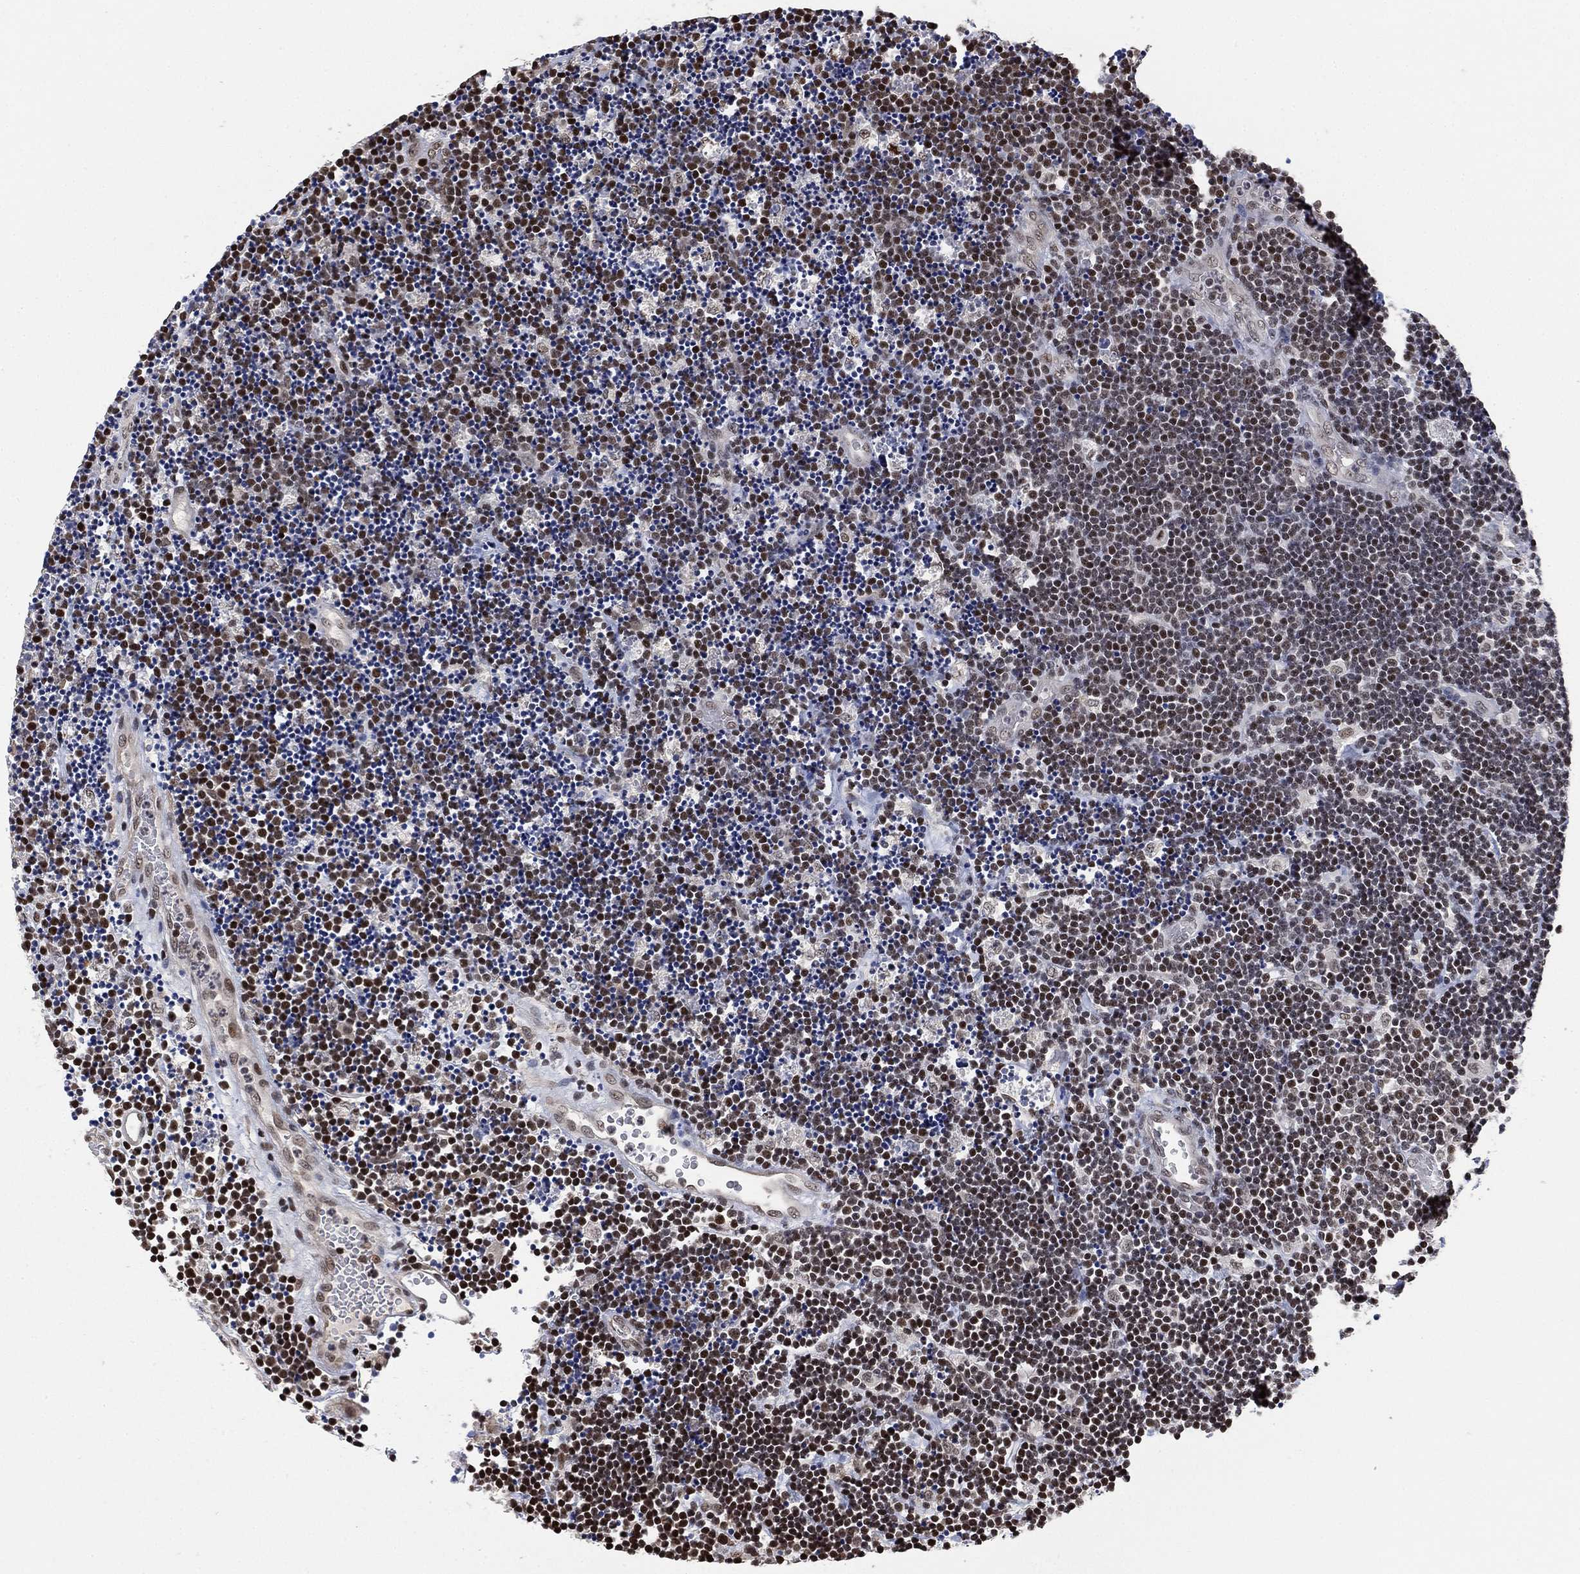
{"staining": {"intensity": "moderate", "quantity": ">75%", "location": "nuclear"}, "tissue": "lymphoma", "cell_type": "Tumor cells", "image_type": "cancer", "snomed": [{"axis": "morphology", "description": "Malignant lymphoma, non-Hodgkin's type, Low grade"}, {"axis": "topography", "description": "Brain"}], "caption": "Immunohistochemical staining of human lymphoma displays medium levels of moderate nuclear staining in about >75% of tumor cells. The staining was performed using DAB (3,3'-diaminobenzidine), with brown indicating positive protein expression. Nuclei are stained blue with hematoxylin.", "gene": "ZSCAN30", "patient": {"sex": "female", "age": 66}}